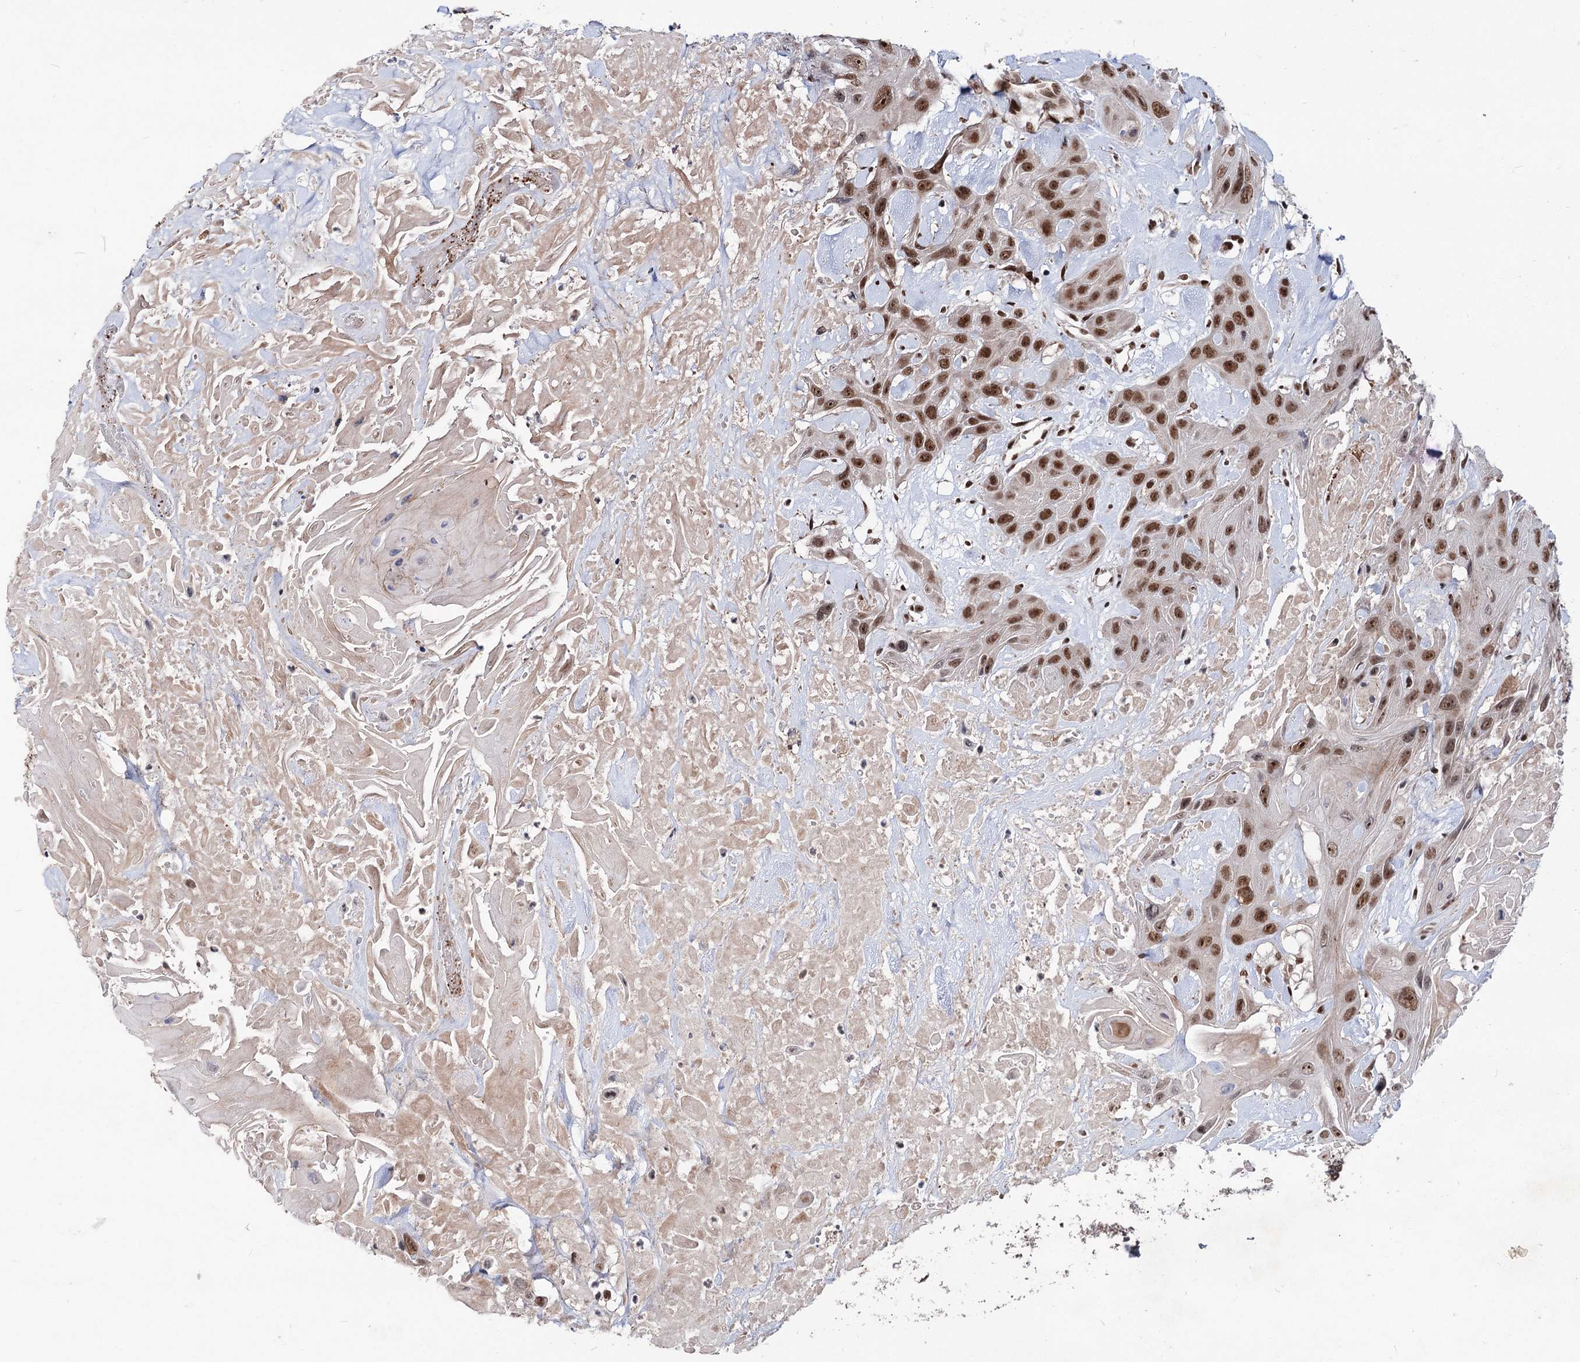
{"staining": {"intensity": "strong", "quantity": ">75%", "location": "nuclear"}, "tissue": "head and neck cancer", "cell_type": "Tumor cells", "image_type": "cancer", "snomed": [{"axis": "morphology", "description": "Squamous cell carcinoma, NOS"}, {"axis": "topography", "description": "Head-Neck"}], "caption": "Tumor cells exhibit high levels of strong nuclear expression in about >75% of cells in human head and neck cancer (squamous cell carcinoma). The staining was performed using DAB (3,3'-diaminobenzidine), with brown indicating positive protein expression. Nuclei are stained blue with hematoxylin.", "gene": "MAML1", "patient": {"sex": "male", "age": 81}}